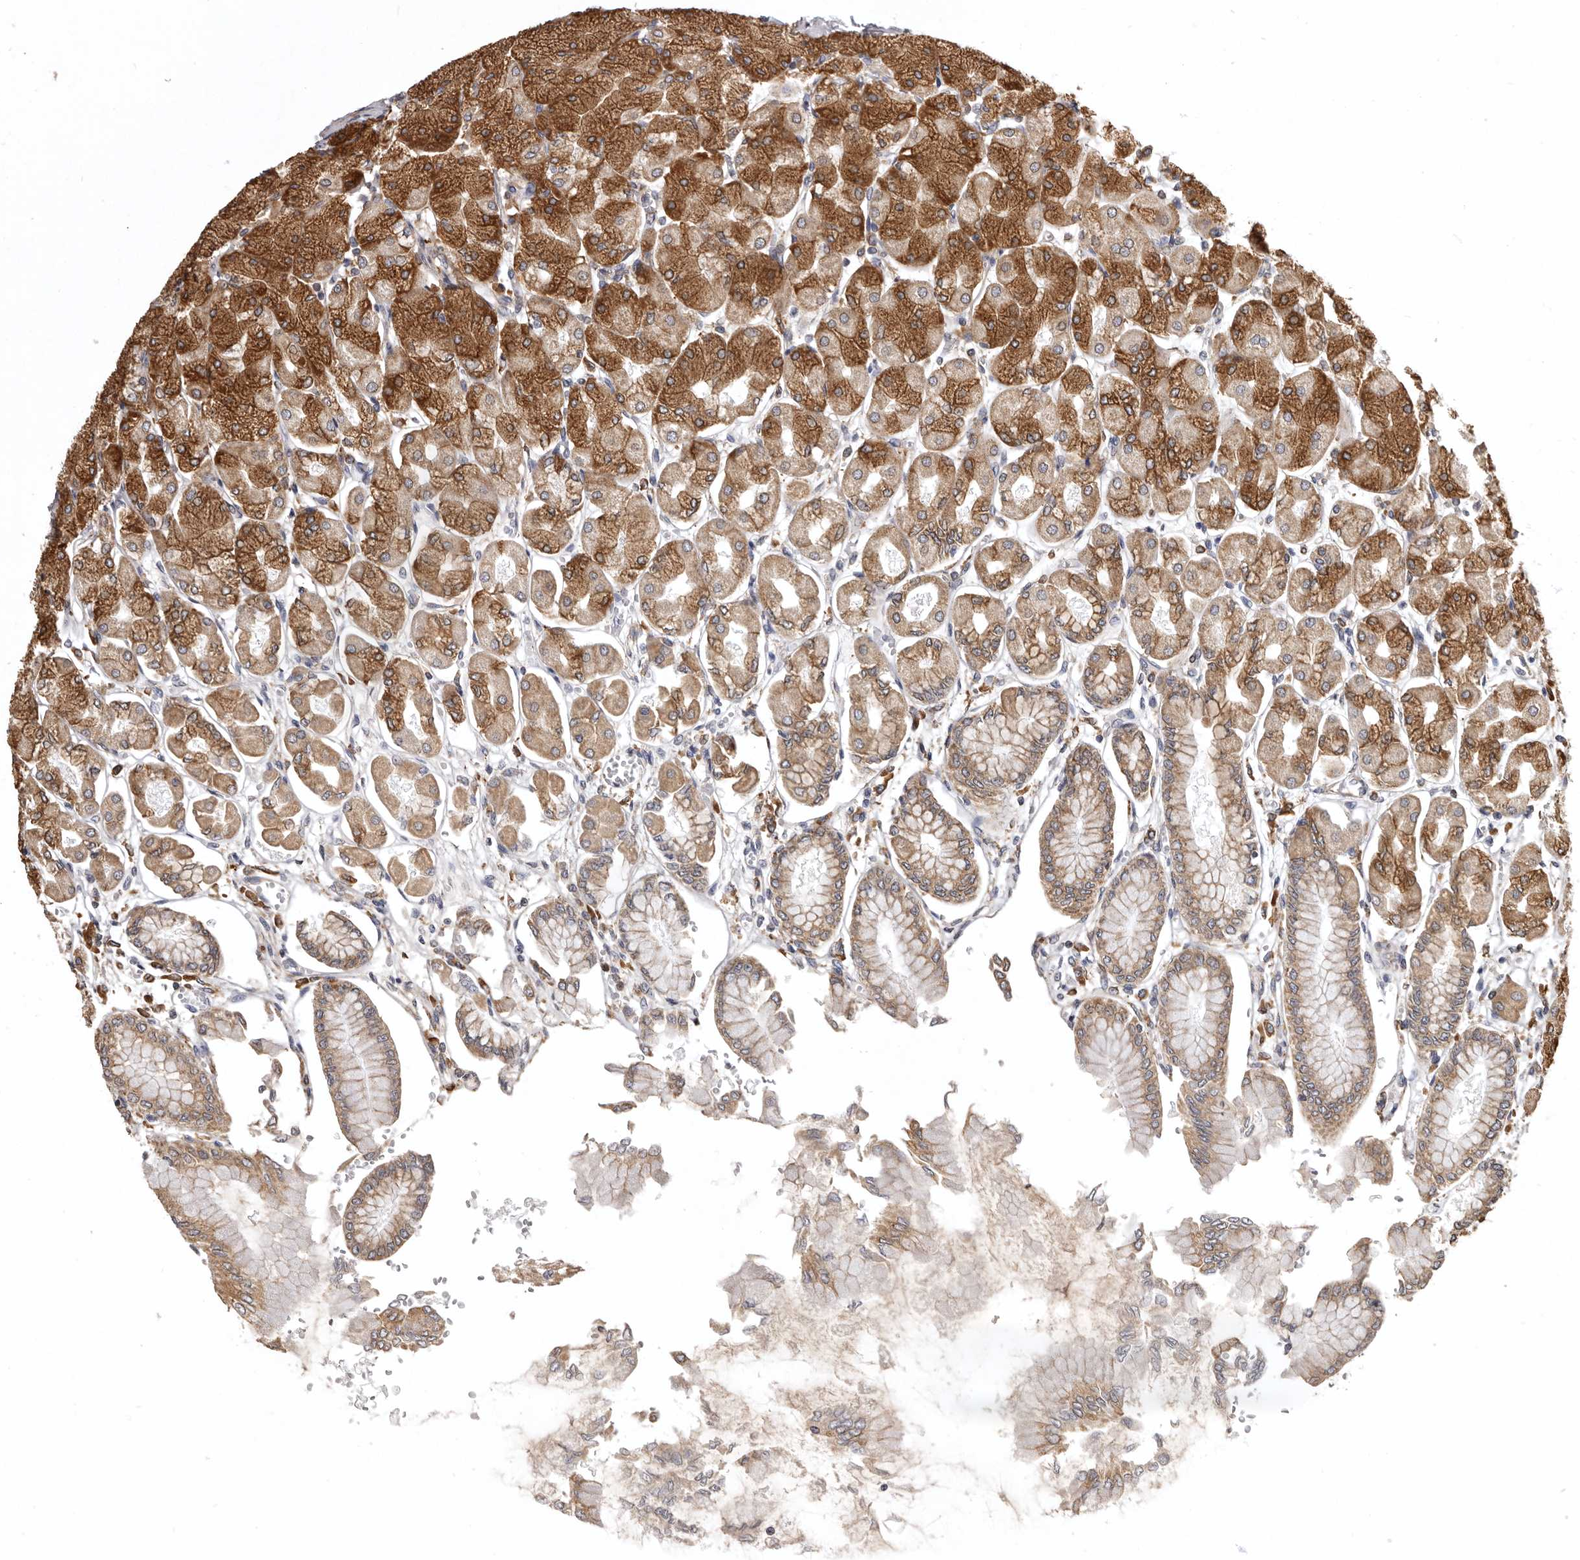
{"staining": {"intensity": "strong", "quantity": "25%-75%", "location": "cytoplasmic/membranous"}, "tissue": "stomach", "cell_type": "Glandular cells", "image_type": "normal", "snomed": [{"axis": "morphology", "description": "Normal tissue, NOS"}, {"axis": "topography", "description": "Stomach, upper"}], "caption": "Glandular cells exhibit high levels of strong cytoplasmic/membranous staining in approximately 25%-75% of cells in unremarkable human stomach.", "gene": "INKA2", "patient": {"sex": "female", "age": 56}}